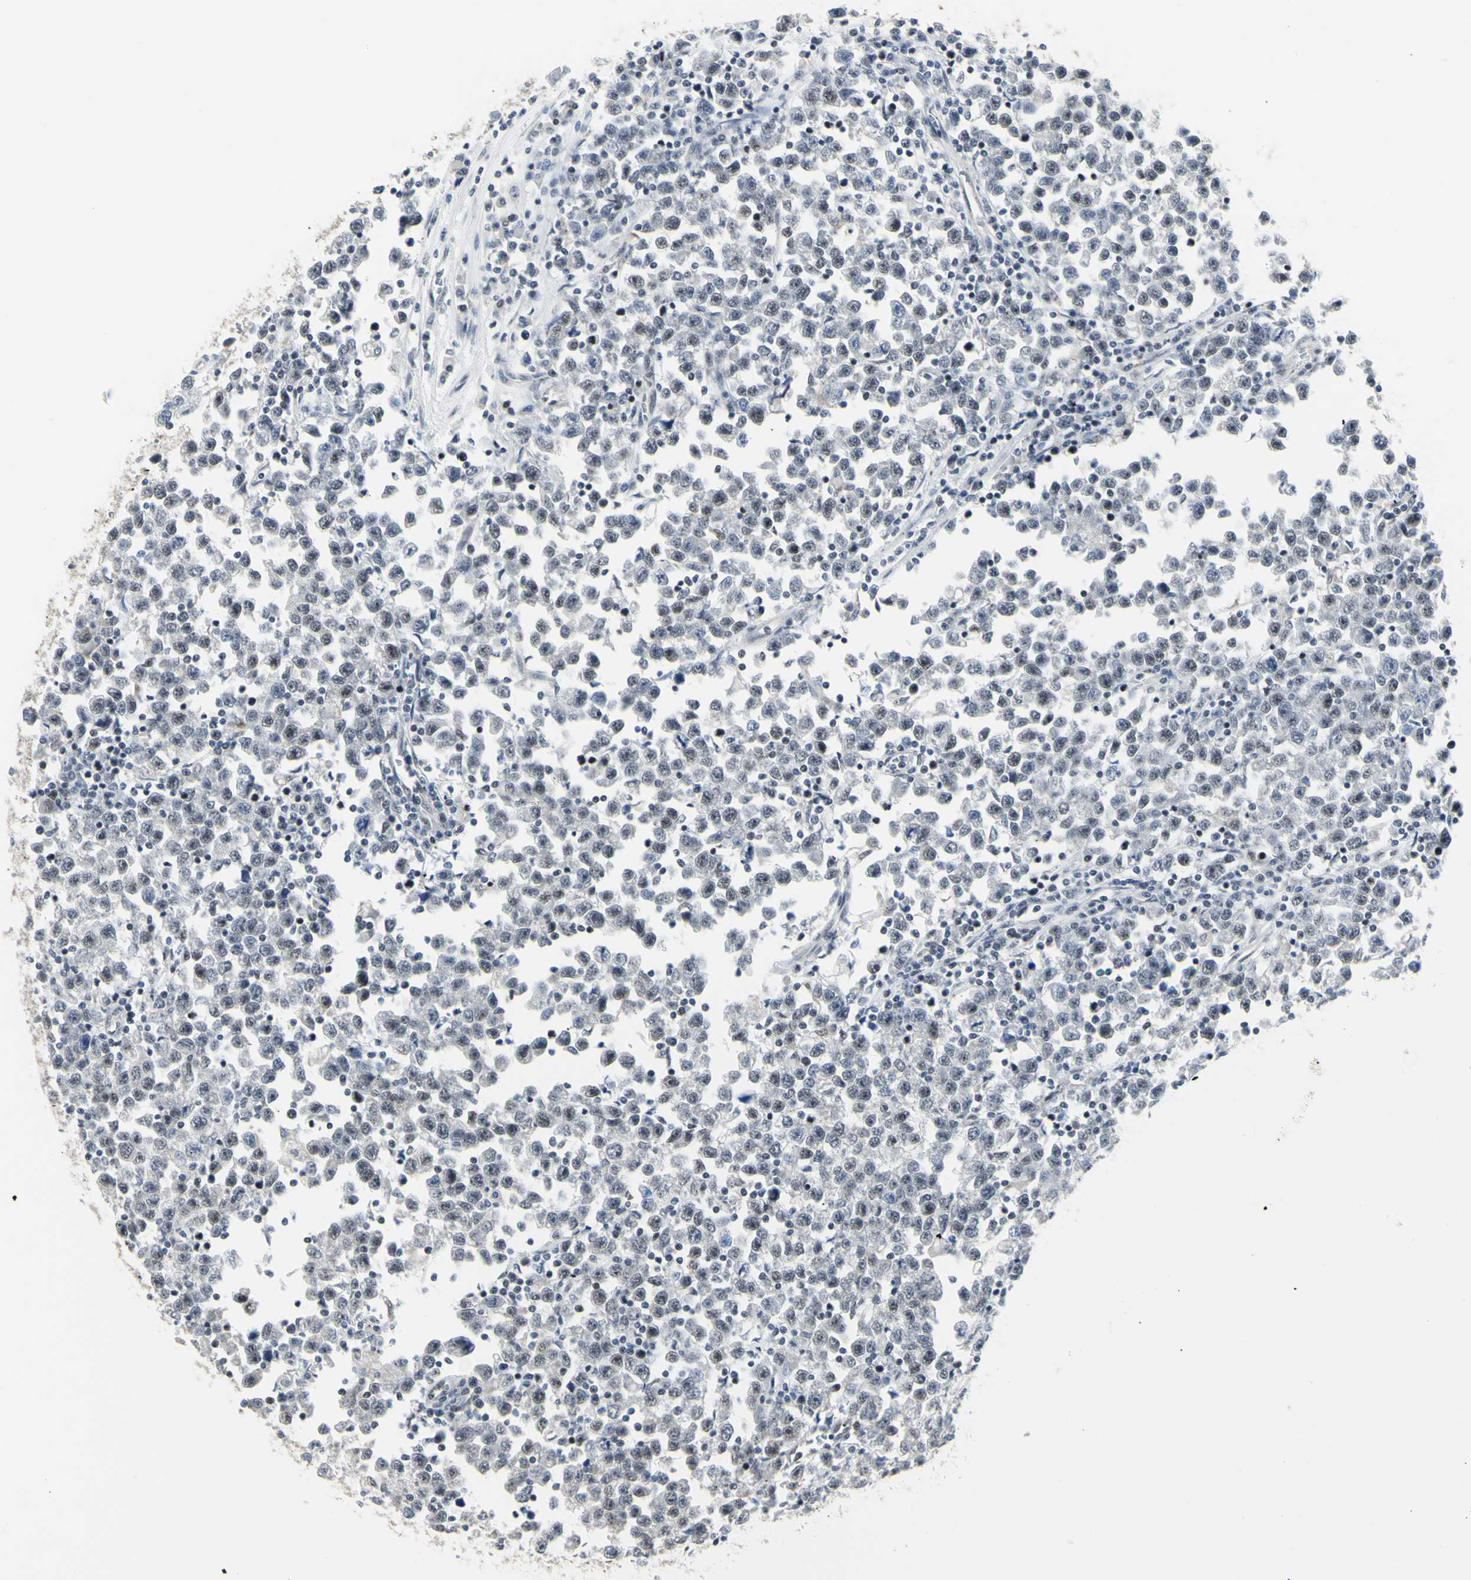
{"staining": {"intensity": "negative", "quantity": "none", "location": "none"}, "tissue": "testis cancer", "cell_type": "Tumor cells", "image_type": "cancer", "snomed": [{"axis": "morphology", "description": "Seminoma, NOS"}, {"axis": "topography", "description": "Testis"}], "caption": "IHC histopathology image of human testis cancer stained for a protein (brown), which exhibits no staining in tumor cells.", "gene": "DHRS7B", "patient": {"sex": "male", "age": 43}}